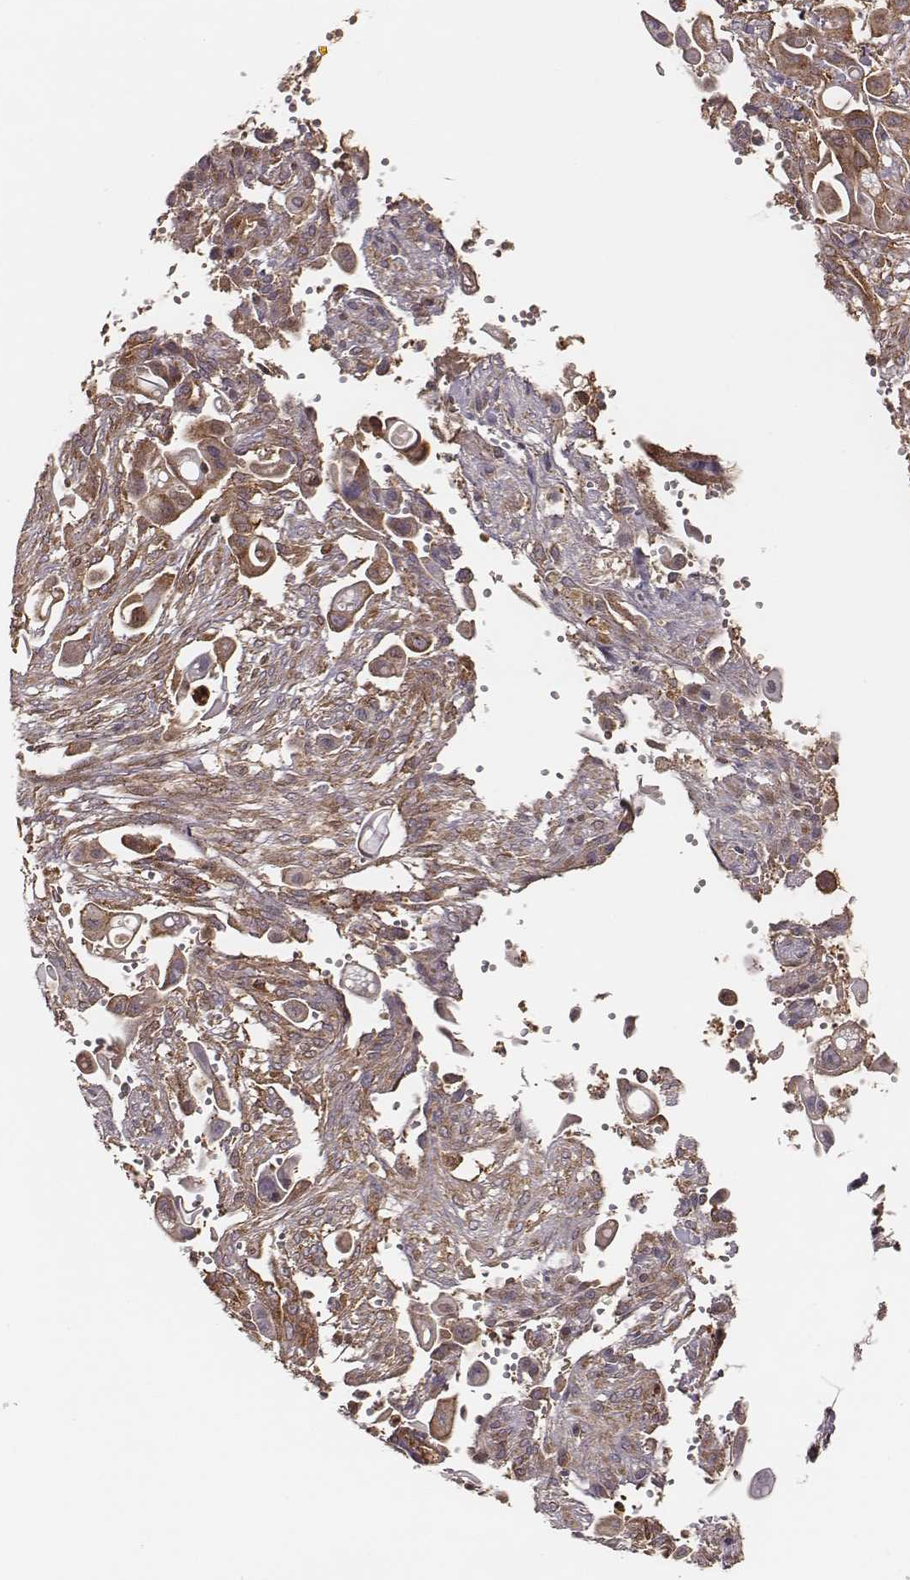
{"staining": {"intensity": "moderate", "quantity": ">75%", "location": "cytoplasmic/membranous"}, "tissue": "pancreatic cancer", "cell_type": "Tumor cells", "image_type": "cancer", "snomed": [{"axis": "morphology", "description": "Adenocarcinoma, NOS"}, {"axis": "topography", "description": "Pancreas"}], "caption": "Pancreatic cancer was stained to show a protein in brown. There is medium levels of moderate cytoplasmic/membranous expression in about >75% of tumor cells. (brown staining indicates protein expression, while blue staining denotes nuclei).", "gene": "CARS1", "patient": {"sex": "male", "age": 50}}